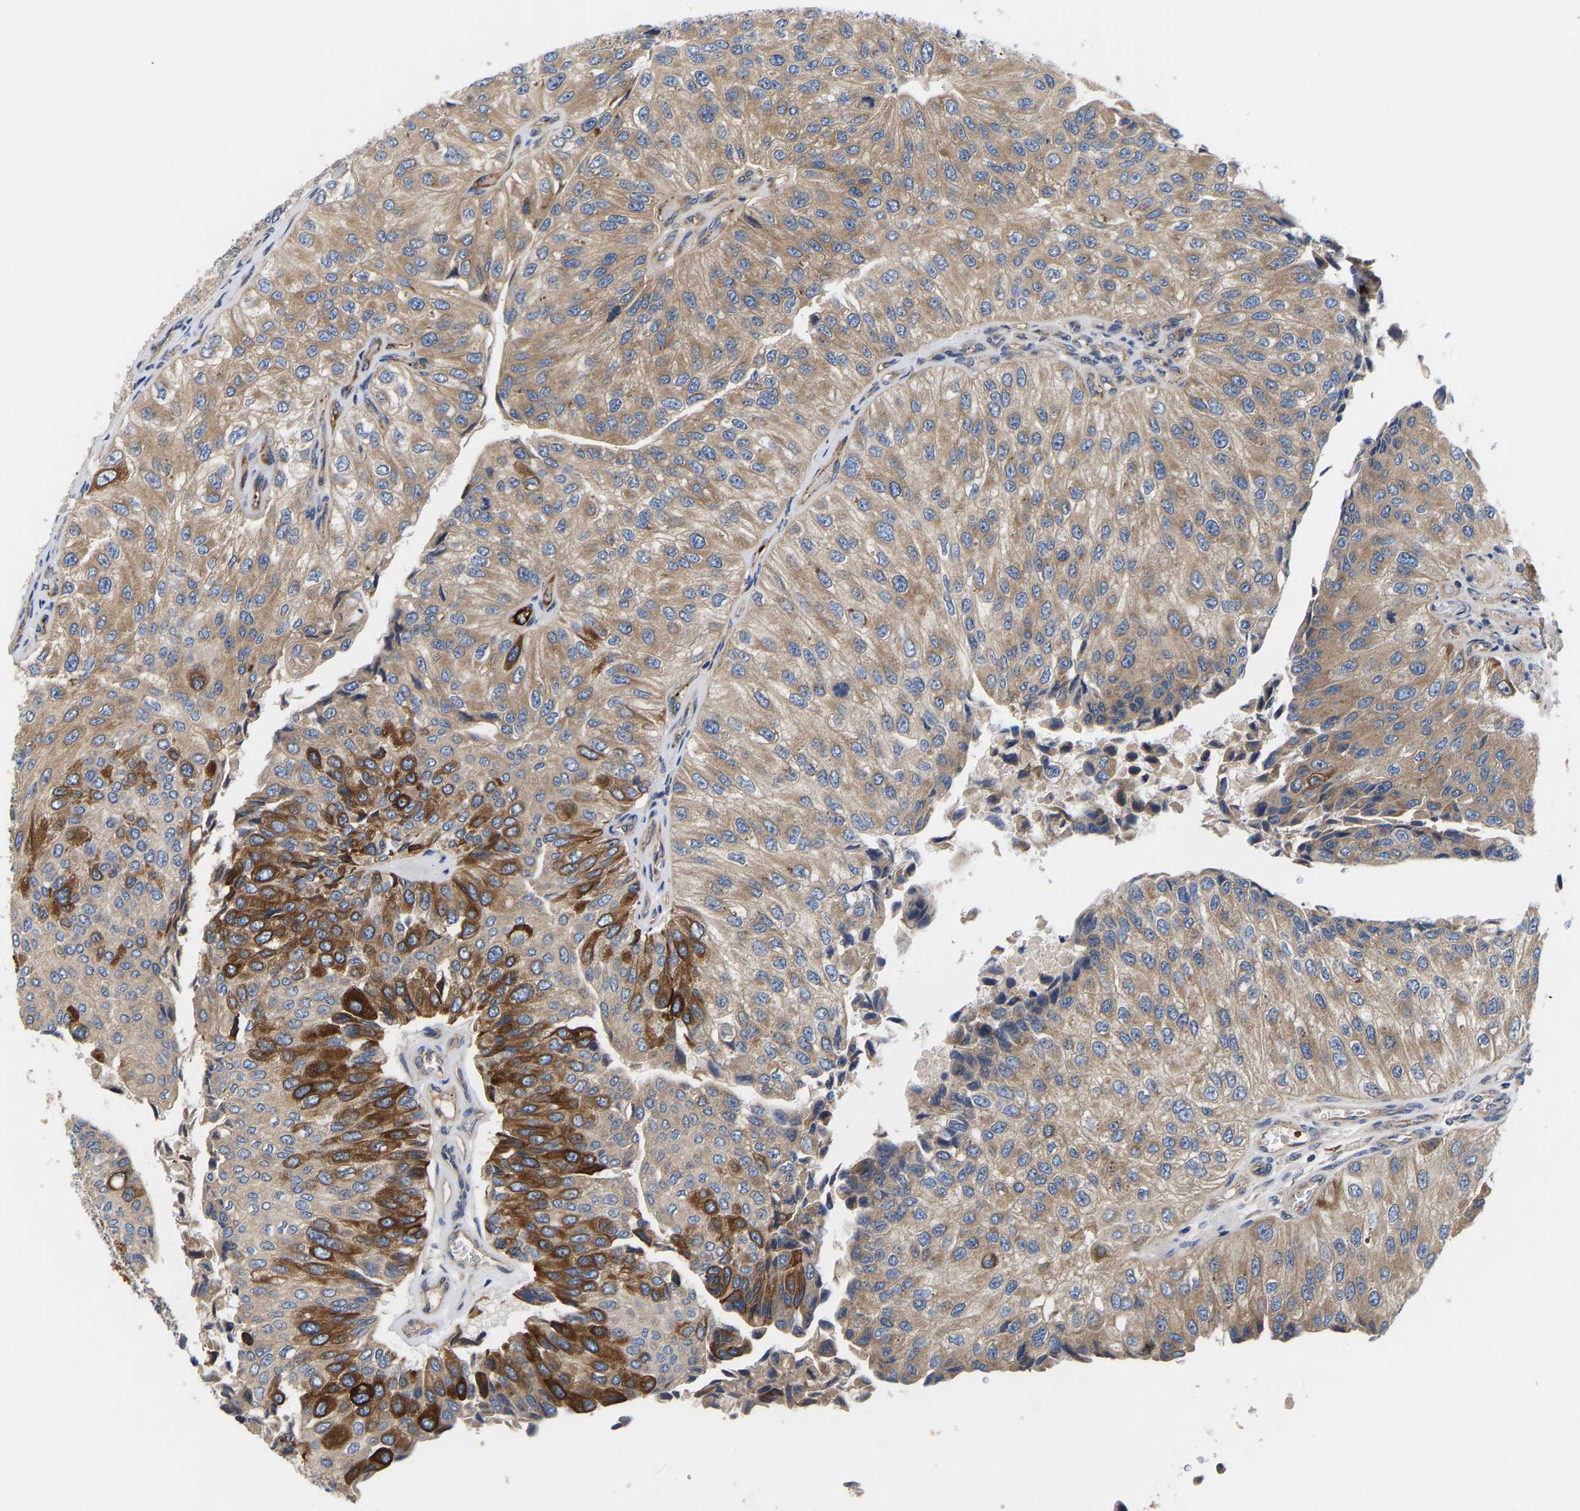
{"staining": {"intensity": "moderate", "quantity": ">75%", "location": "cytoplasmic/membranous"}, "tissue": "urothelial cancer", "cell_type": "Tumor cells", "image_type": "cancer", "snomed": [{"axis": "morphology", "description": "Urothelial carcinoma, High grade"}, {"axis": "topography", "description": "Kidney"}, {"axis": "topography", "description": "Urinary bladder"}], "caption": "Urothelial carcinoma (high-grade) tissue reveals moderate cytoplasmic/membranous staining in about >75% of tumor cells, visualized by immunohistochemistry.", "gene": "AIMP2", "patient": {"sex": "male", "age": 77}}